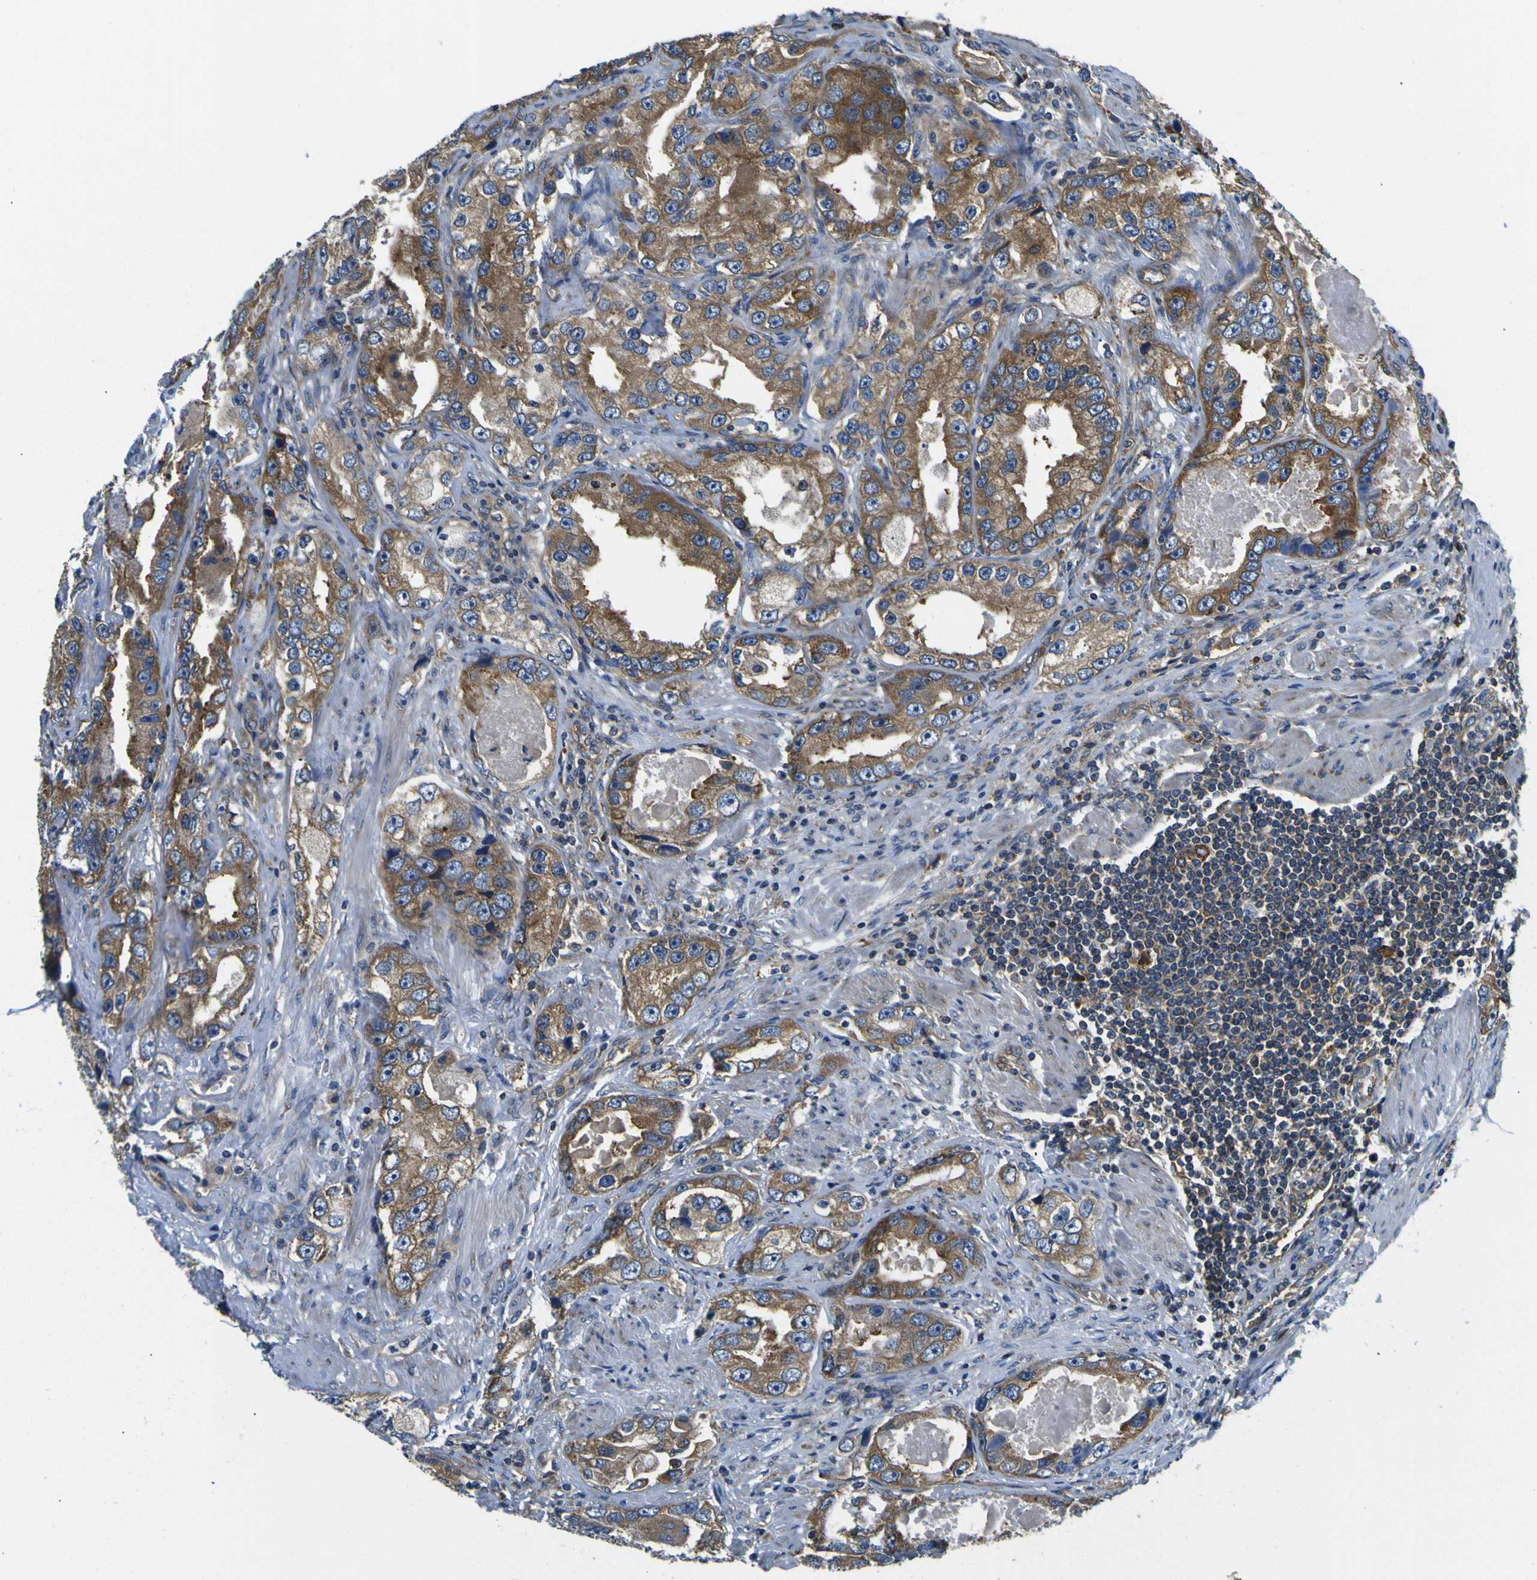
{"staining": {"intensity": "moderate", "quantity": ">75%", "location": "cytoplasmic/membranous"}, "tissue": "prostate cancer", "cell_type": "Tumor cells", "image_type": "cancer", "snomed": [{"axis": "morphology", "description": "Adenocarcinoma, High grade"}, {"axis": "topography", "description": "Prostate"}], "caption": "A brown stain highlights moderate cytoplasmic/membranous staining of a protein in human prostate cancer (adenocarcinoma (high-grade)) tumor cells.", "gene": "RPSA", "patient": {"sex": "male", "age": 63}}